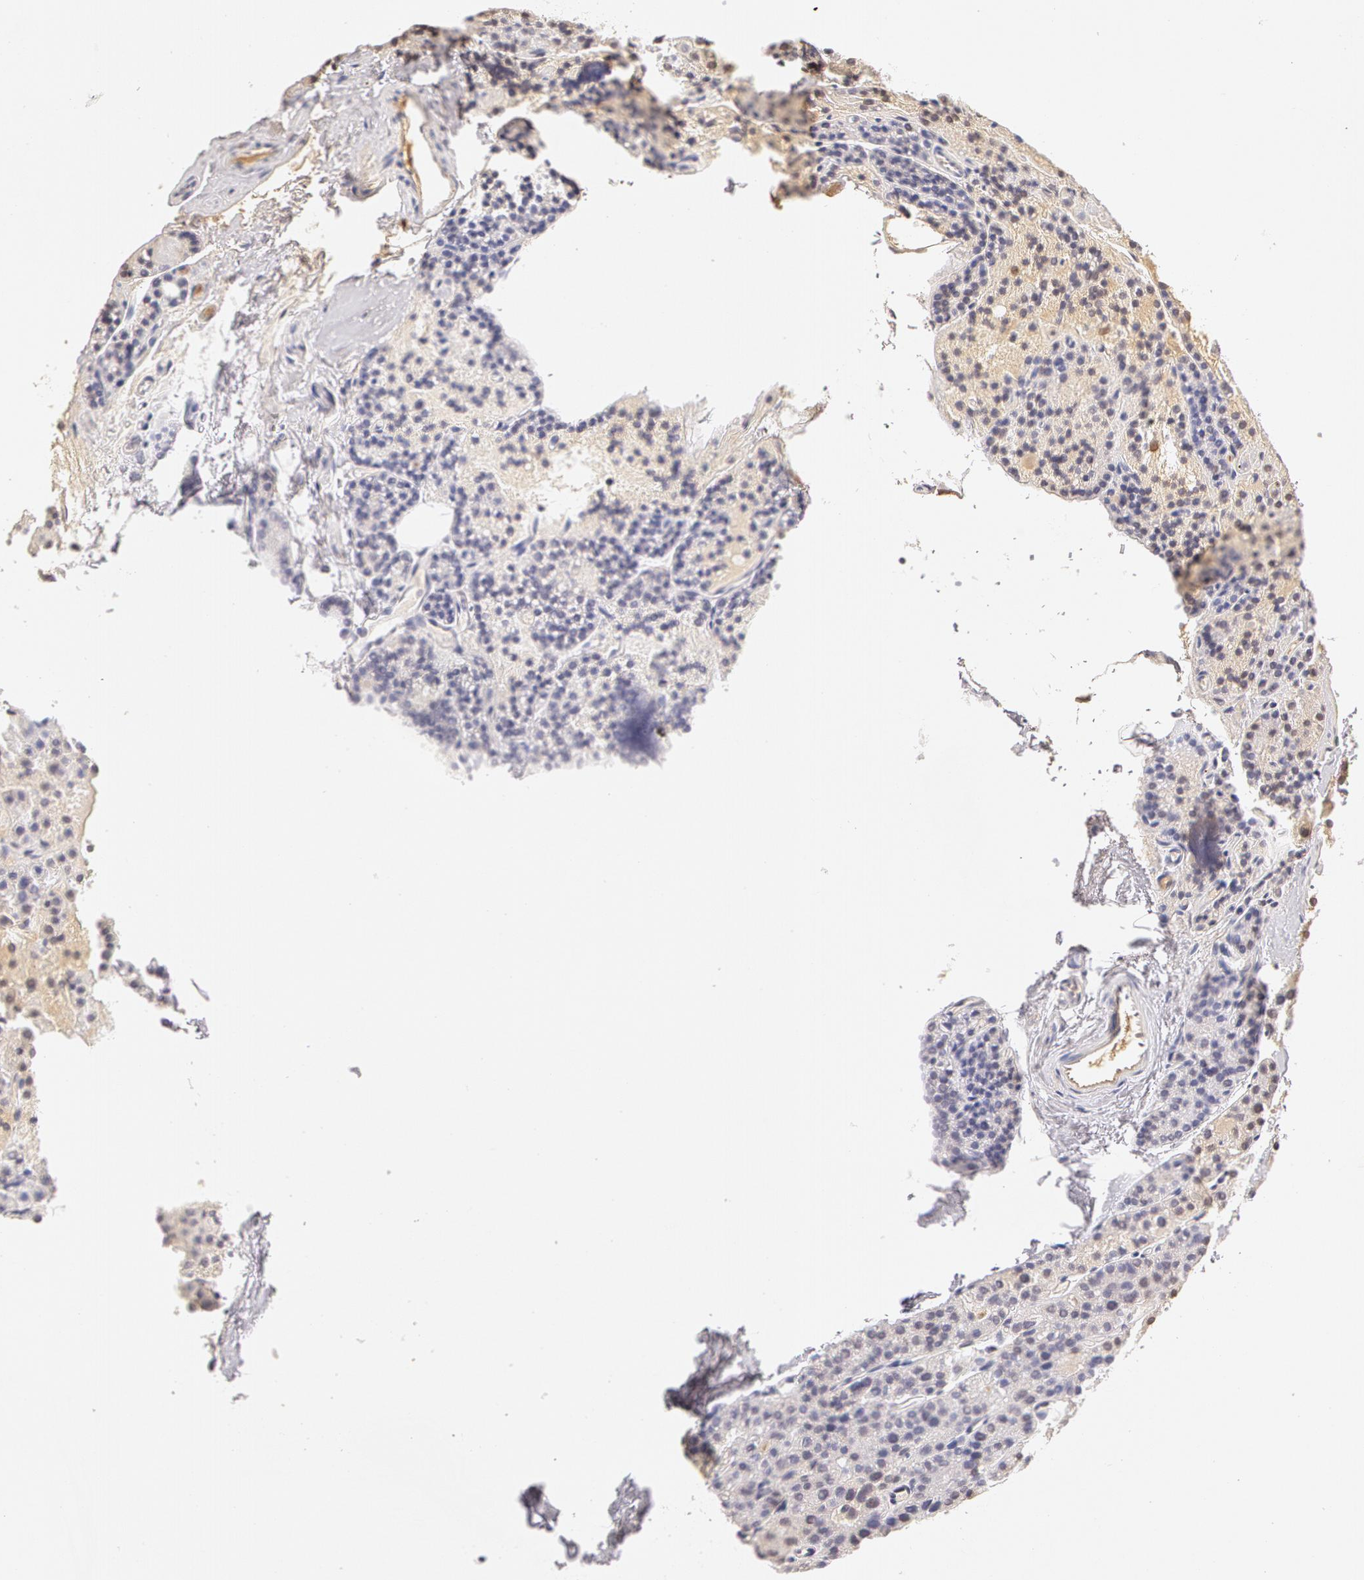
{"staining": {"intensity": "negative", "quantity": "none", "location": "none"}, "tissue": "parathyroid gland", "cell_type": "Glandular cells", "image_type": "normal", "snomed": [{"axis": "morphology", "description": "Normal tissue, NOS"}, {"axis": "topography", "description": "Parathyroid gland"}], "caption": "Glandular cells show no significant protein positivity in unremarkable parathyroid gland.", "gene": "AHSG", "patient": {"sex": "male", "age": 71}}